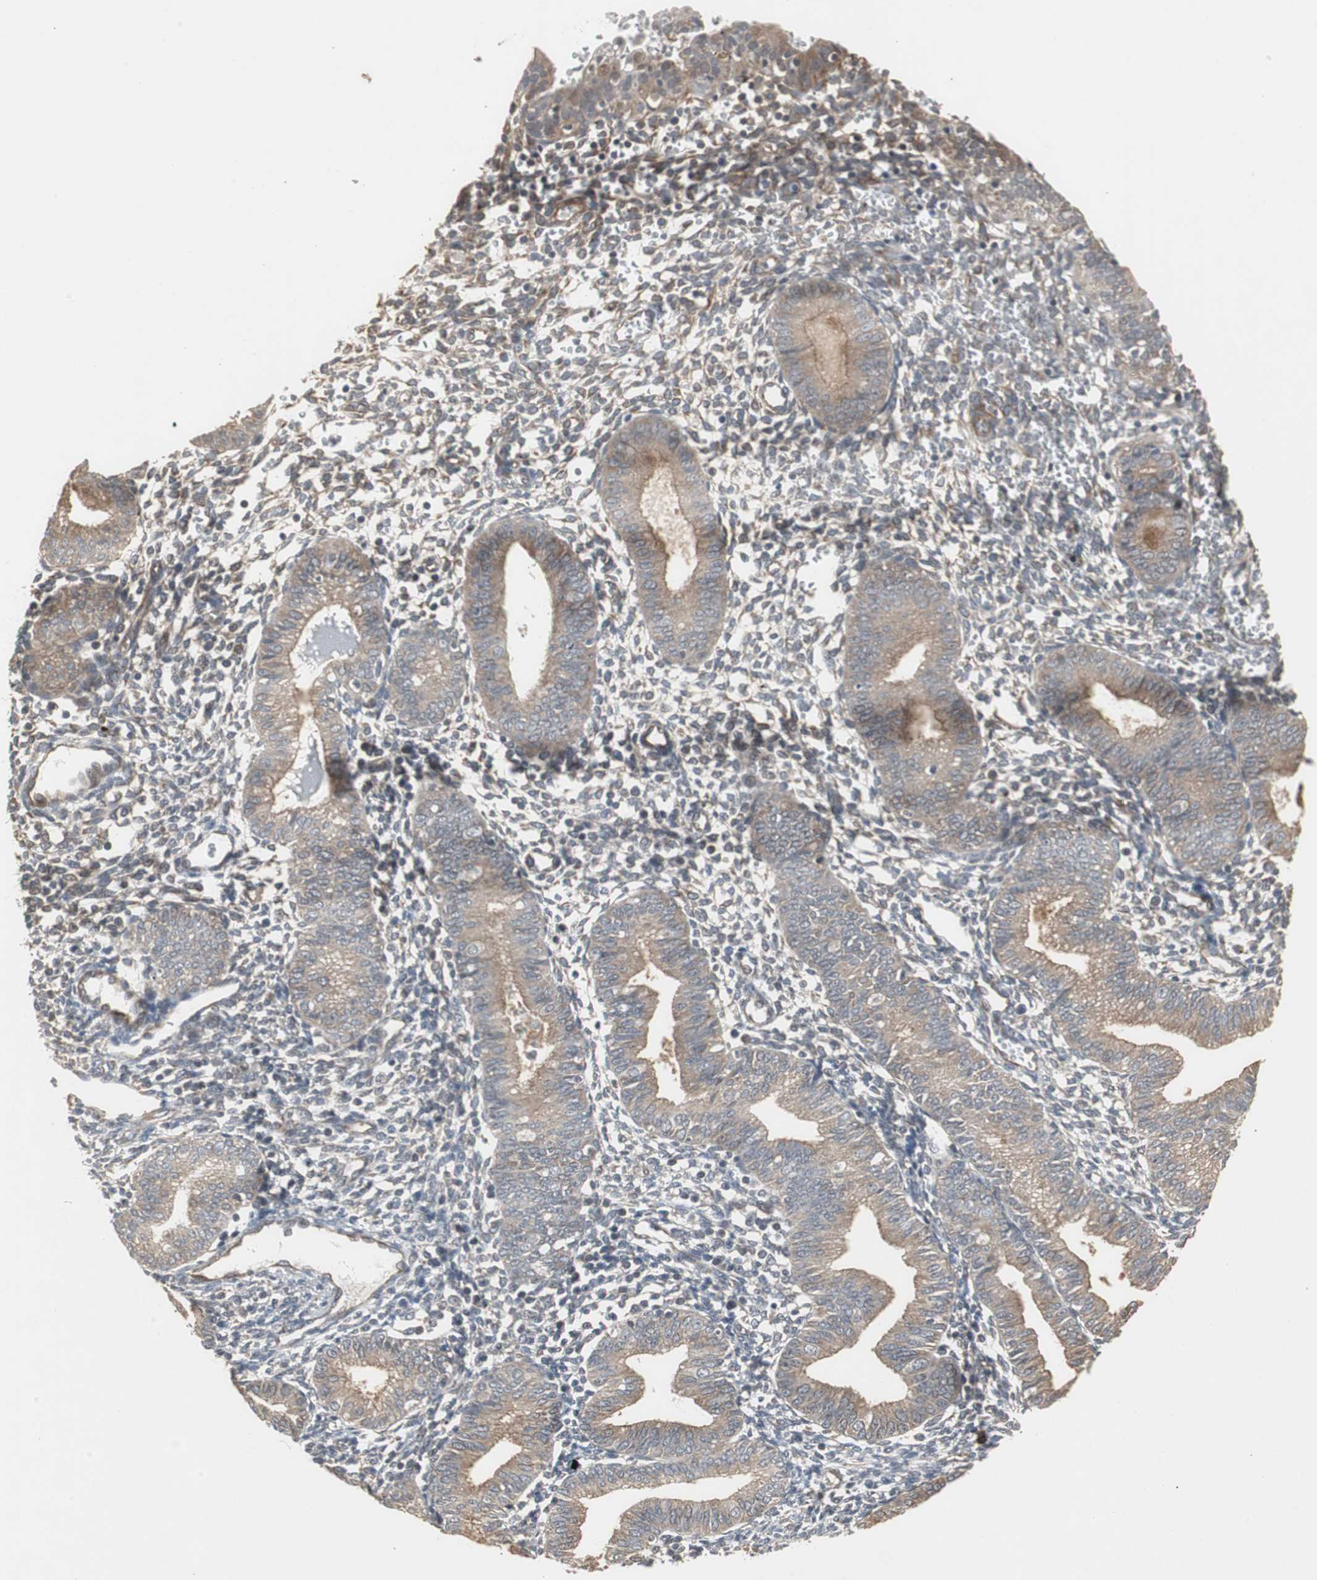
{"staining": {"intensity": "weak", "quantity": ">75%", "location": "cytoplasmic/membranous"}, "tissue": "endometrium", "cell_type": "Cells in endometrial stroma", "image_type": "normal", "snomed": [{"axis": "morphology", "description": "Normal tissue, NOS"}, {"axis": "topography", "description": "Endometrium"}], "caption": "The image demonstrates staining of unremarkable endometrium, revealing weak cytoplasmic/membranous protein expression (brown color) within cells in endometrial stroma.", "gene": "ATP2B2", "patient": {"sex": "female", "age": 61}}